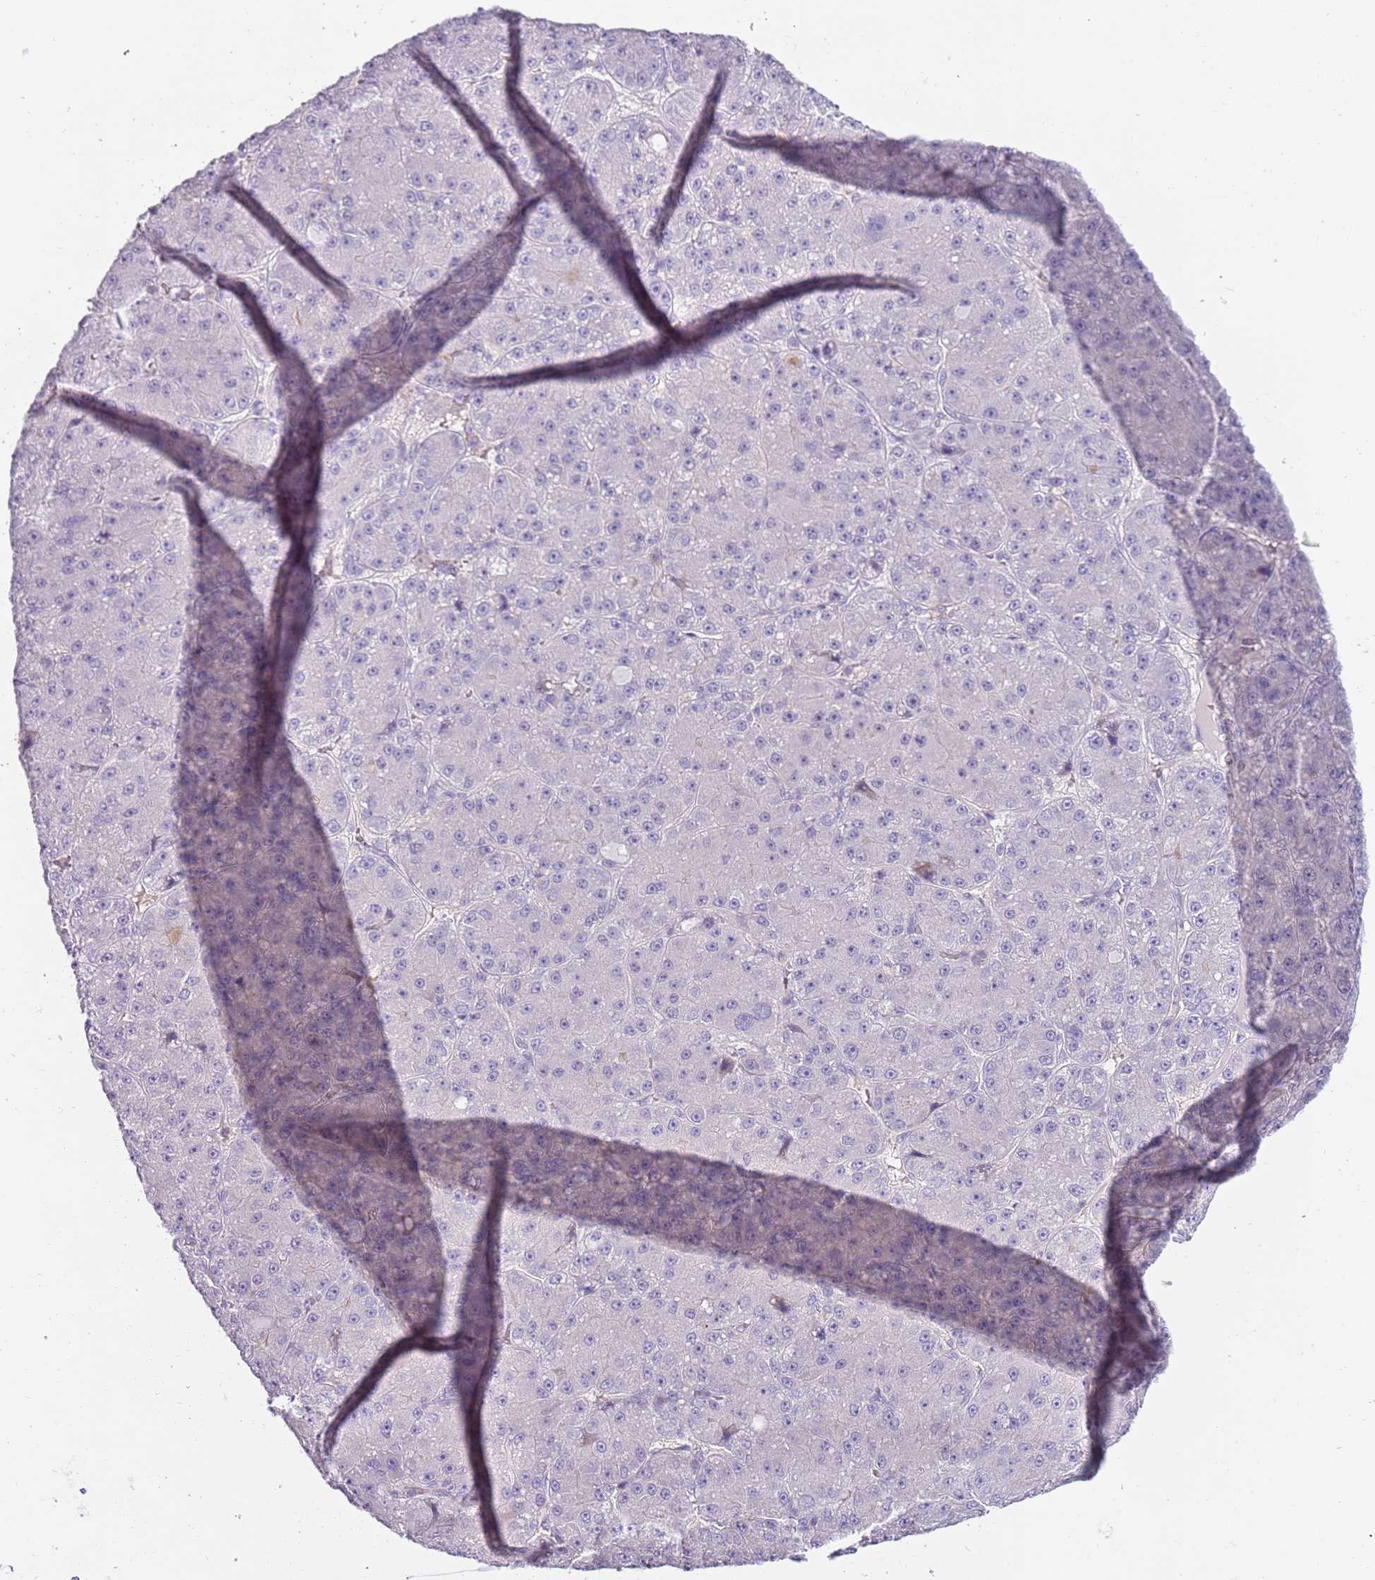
{"staining": {"intensity": "negative", "quantity": "none", "location": "none"}, "tissue": "liver cancer", "cell_type": "Tumor cells", "image_type": "cancer", "snomed": [{"axis": "morphology", "description": "Carcinoma, Hepatocellular, NOS"}, {"axis": "topography", "description": "Liver"}], "caption": "An immunohistochemistry (IHC) micrograph of liver cancer is shown. There is no staining in tumor cells of liver cancer.", "gene": "ARHGAP5", "patient": {"sex": "male", "age": 67}}